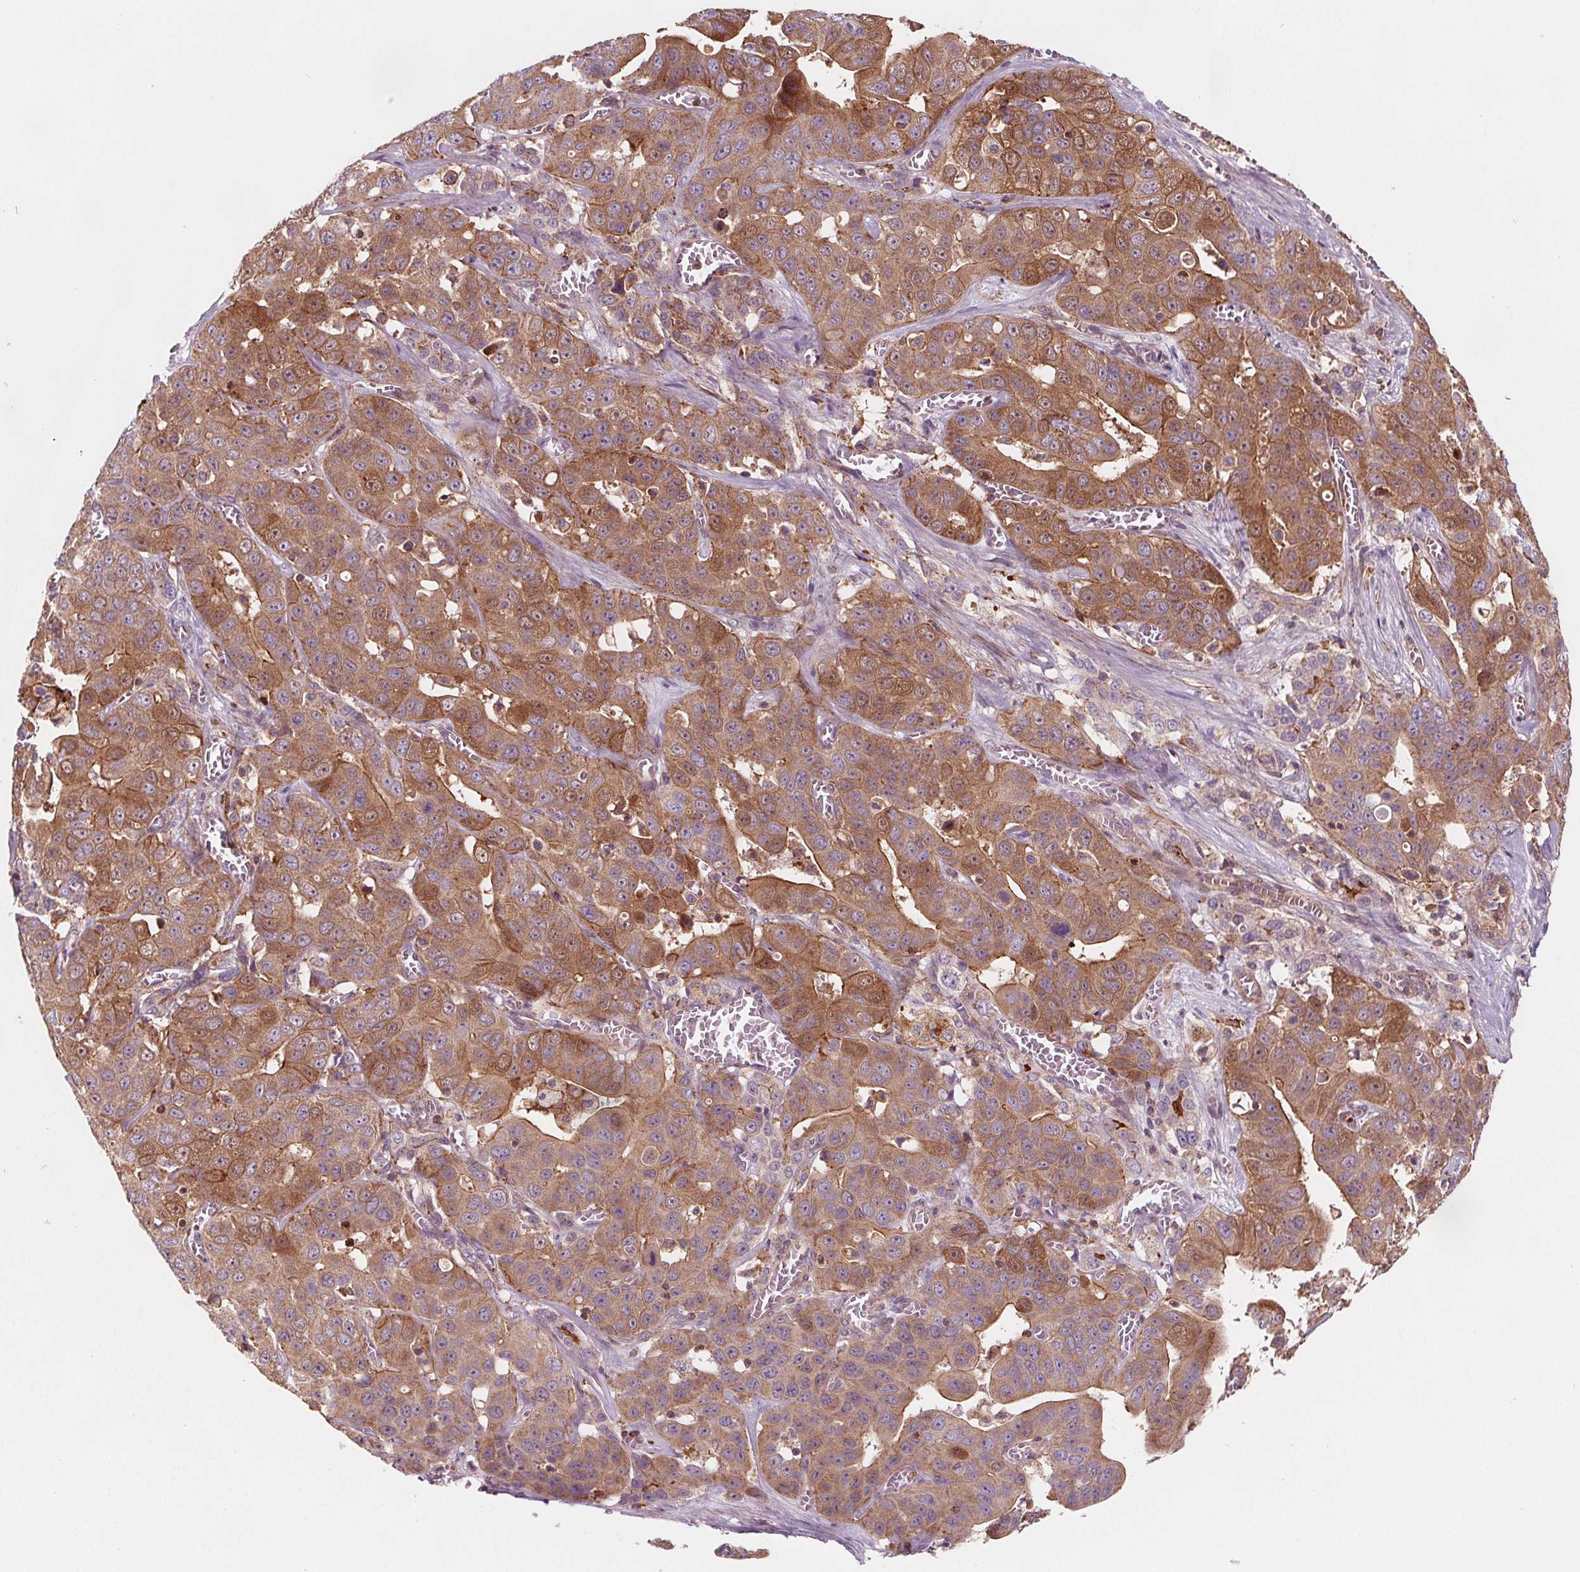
{"staining": {"intensity": "moderate", "quantity": ">75%", "location": "cytoplasmic/membranous"}, "tissue": "liver cancer", "cell_type": "Tumor cells", "image_type": "cancer", "snomed": [{"axis": "morphology", "description": "Cholangiocarcinoma"}, {"axis": "topography", "description": "Liver"}], "caption": "This is a micrograph of immunohistochemistry (IHC) staining of cholangiocarcinoma (liver), which shows moderate expression in the cytoplasmic/membranous of tumor cells.", "gene": "ADAM33", "patient": {"sex": "female", "age": 52}}